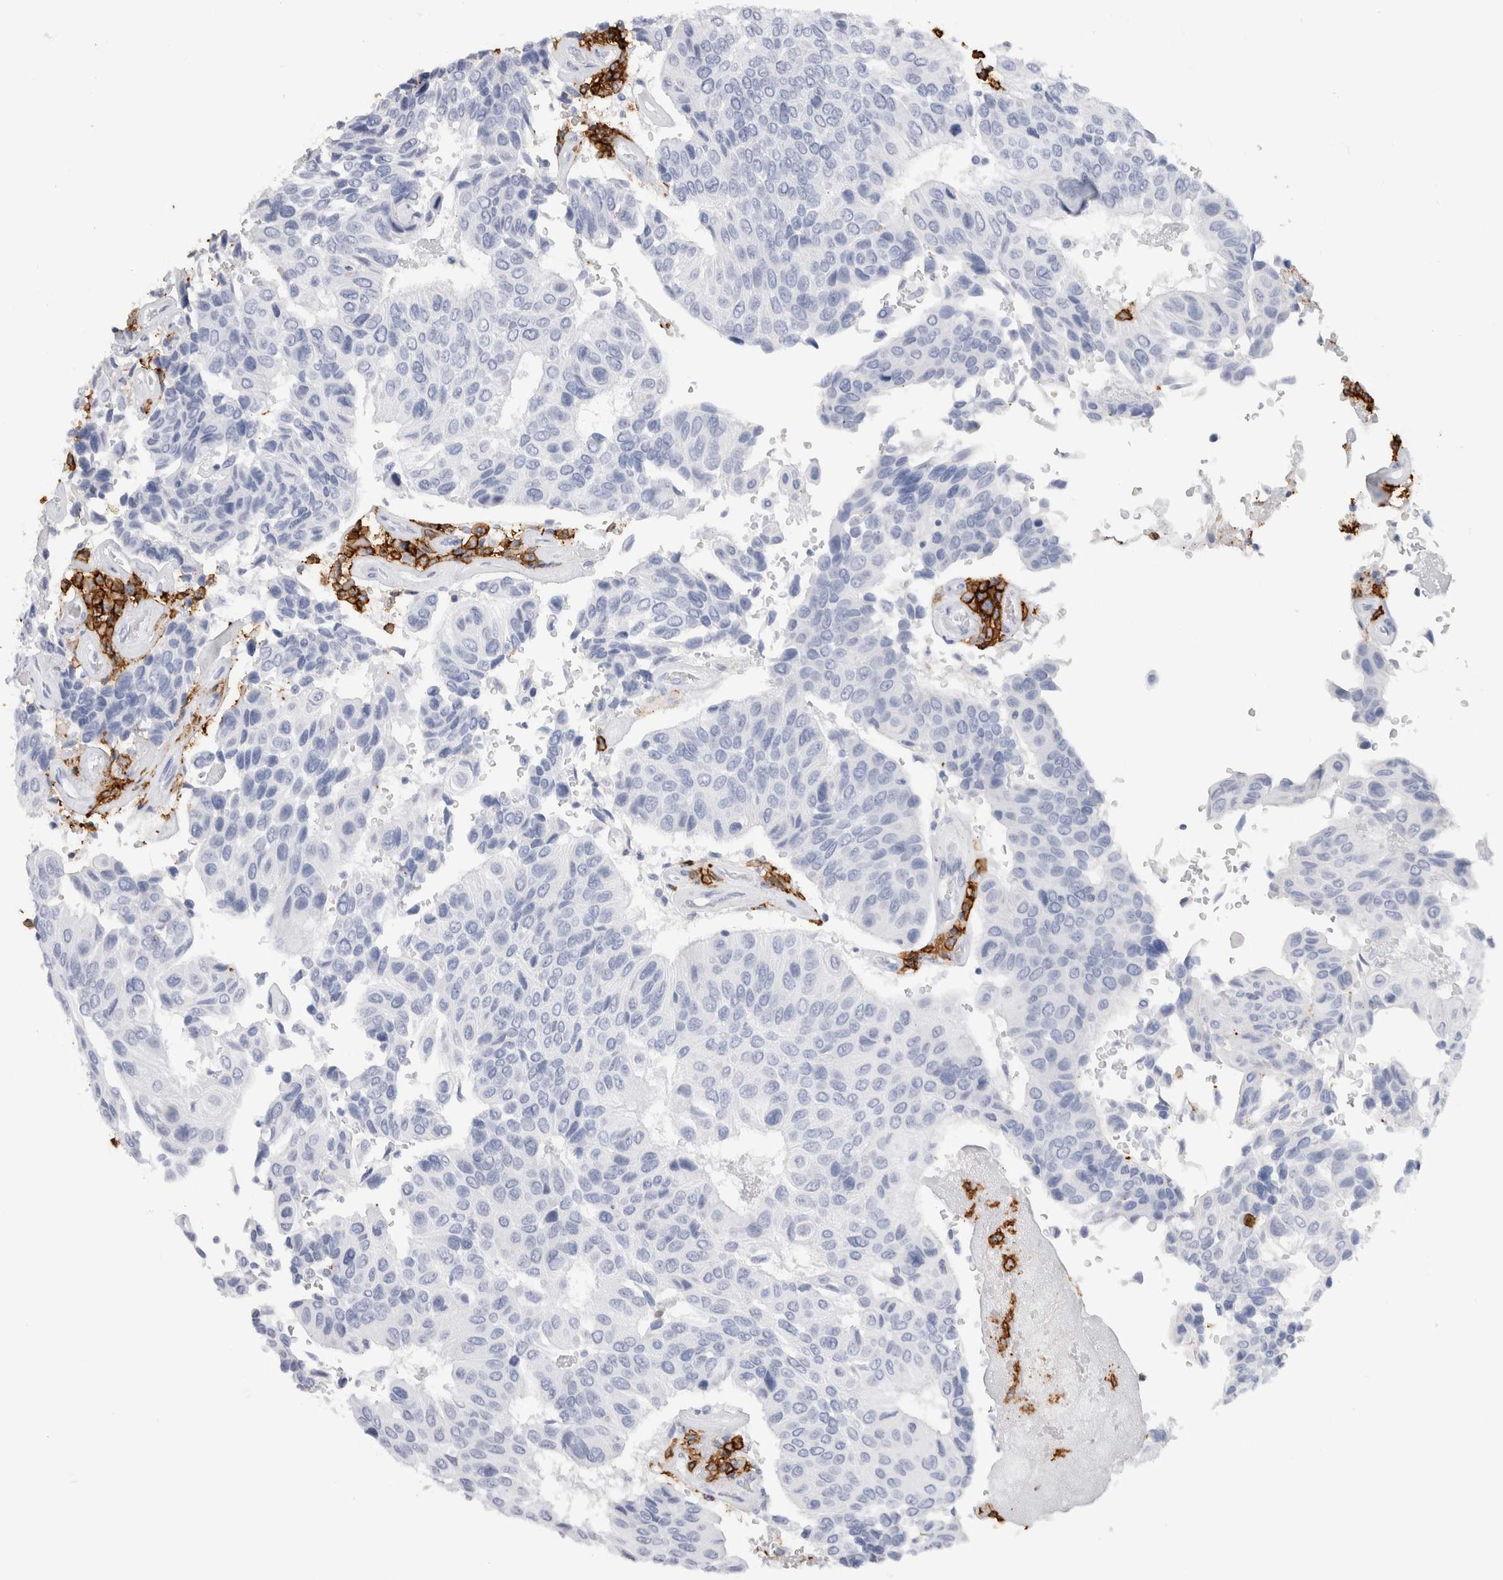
{"staining": {"intensity": "negative", "quantity": "none", "location": "none"}, "tissue": "urothelial cancer", "cell_type": "Tumor cells", "image_type": "cancer", "snomed": [{"axis": "morphology", "description": "Urothelial carcinoma, High grade"}, {"axis": "topography", "description": "Urinary bladder"}], "caption": "IHC histopathology image of human high-grade urothelial carcinoma stained for a protein (brown), which exhibits no staining in tumor cells. (DAB (3,3'-diaminobenzidine) immunohistochemistry (IHC) visualized using brightfield microscopy, high magnification).", "gene": "CD38", "patient": {"sex": "male", "age": 66}}